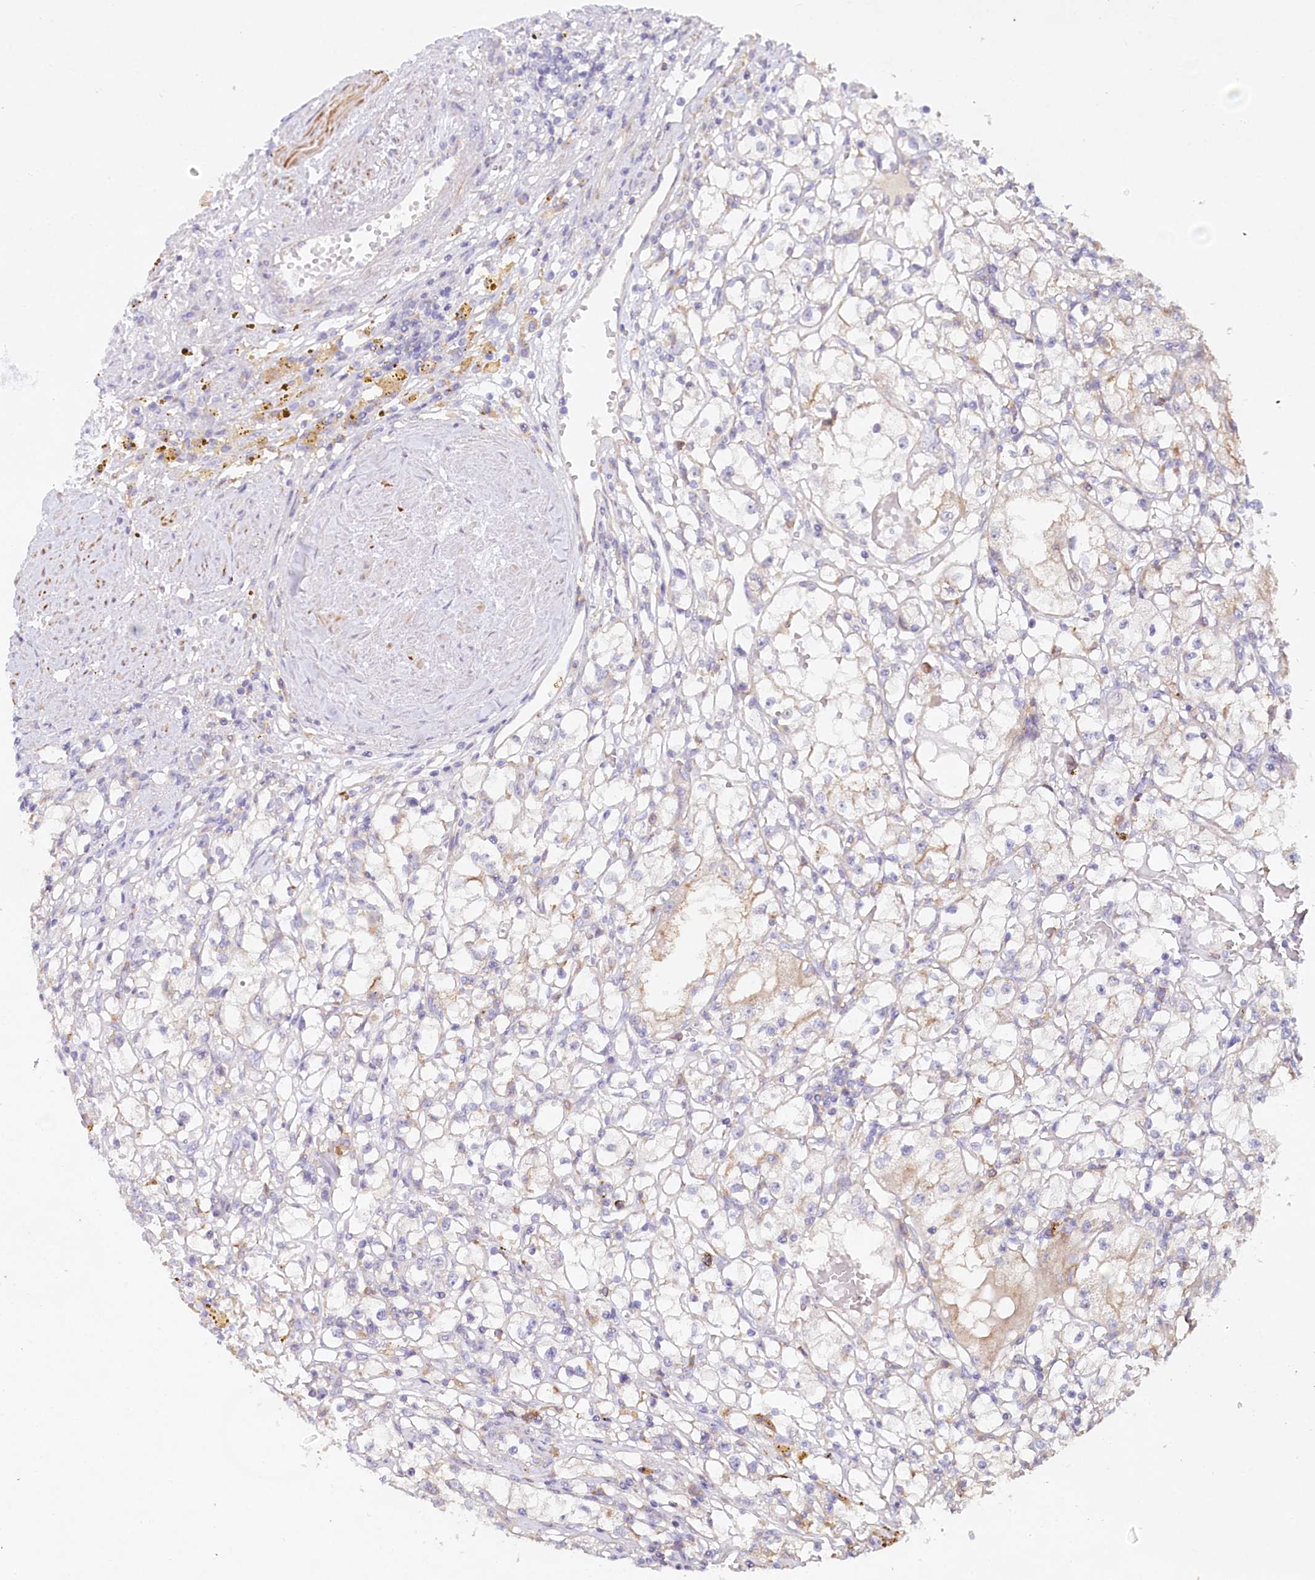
{"staining": {"intensity": "weak", "quantity": "<25%", "location": "cytoplasmic/membranous"}, "tissue": "renal cancer", "cell_type": "Tumor cells", "image_type": "cancer", "snomed": [{"axis": "morphology", "description": "Adenocarcinoma, NOS"}, {"axis": "topography", "description": "Kidney"}], "caption": "This image is of renal cancer (adenocarcinoma) stained with IHC to label a protein in brown with the nuclei are counter-stained blue. There is no staining in tumor cells. The staining is performed using DAB (3,3'-diaminobenzidine) brown chromogen with nuclei counter-stained in using hematoxylin.", "gene": "ALDH3B1", "patient": {"sex": "male", "age": 56}}